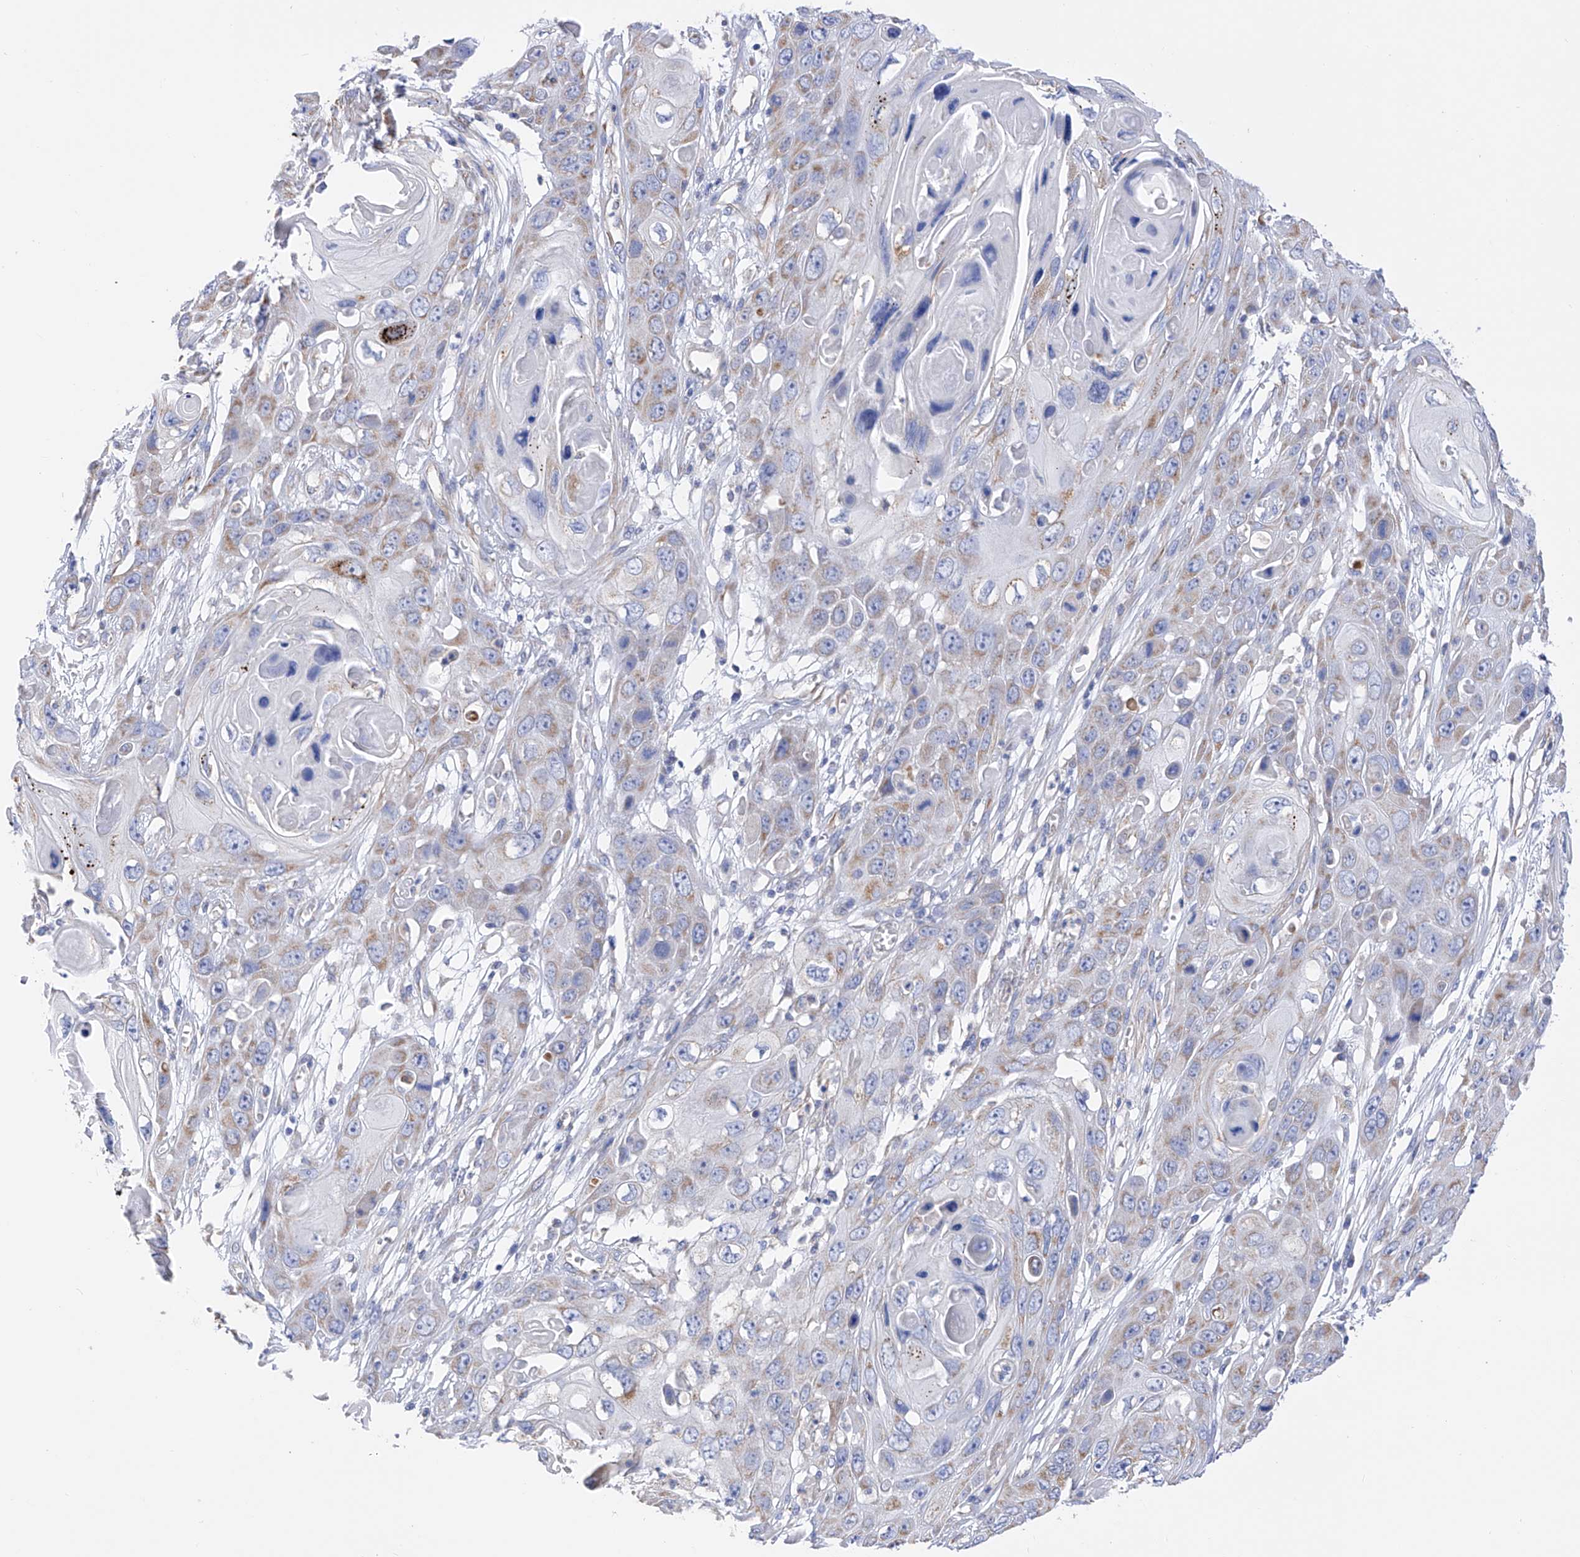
{"staining": {"intensity": "weak", "quantity": "25%-75%", "location": "cytoplasmic/membranous"}, "tissue": "skin cancer", "cell_type": "Tumor cells", "image_type": "cancer", "snomed": [{"axis": "morphology", "description": "Squamous cell carcinoma, NOS"}, {"axis": "topography", "description": "Skin"}], "caption": "Protein positivity by immunohistochemistry displays weak cytoplasmic/membranous positivity in about 25%-75% of tumor cells in squamous cell carcinoma (skin). (Stains: DAB (3,3'-diaminobenzidine) in brown, nuclei in blue, Microscopy: brightfield microscopy at high magnification).", "gene": "FLG", "patient": {"sex": "male", "age": 55}}